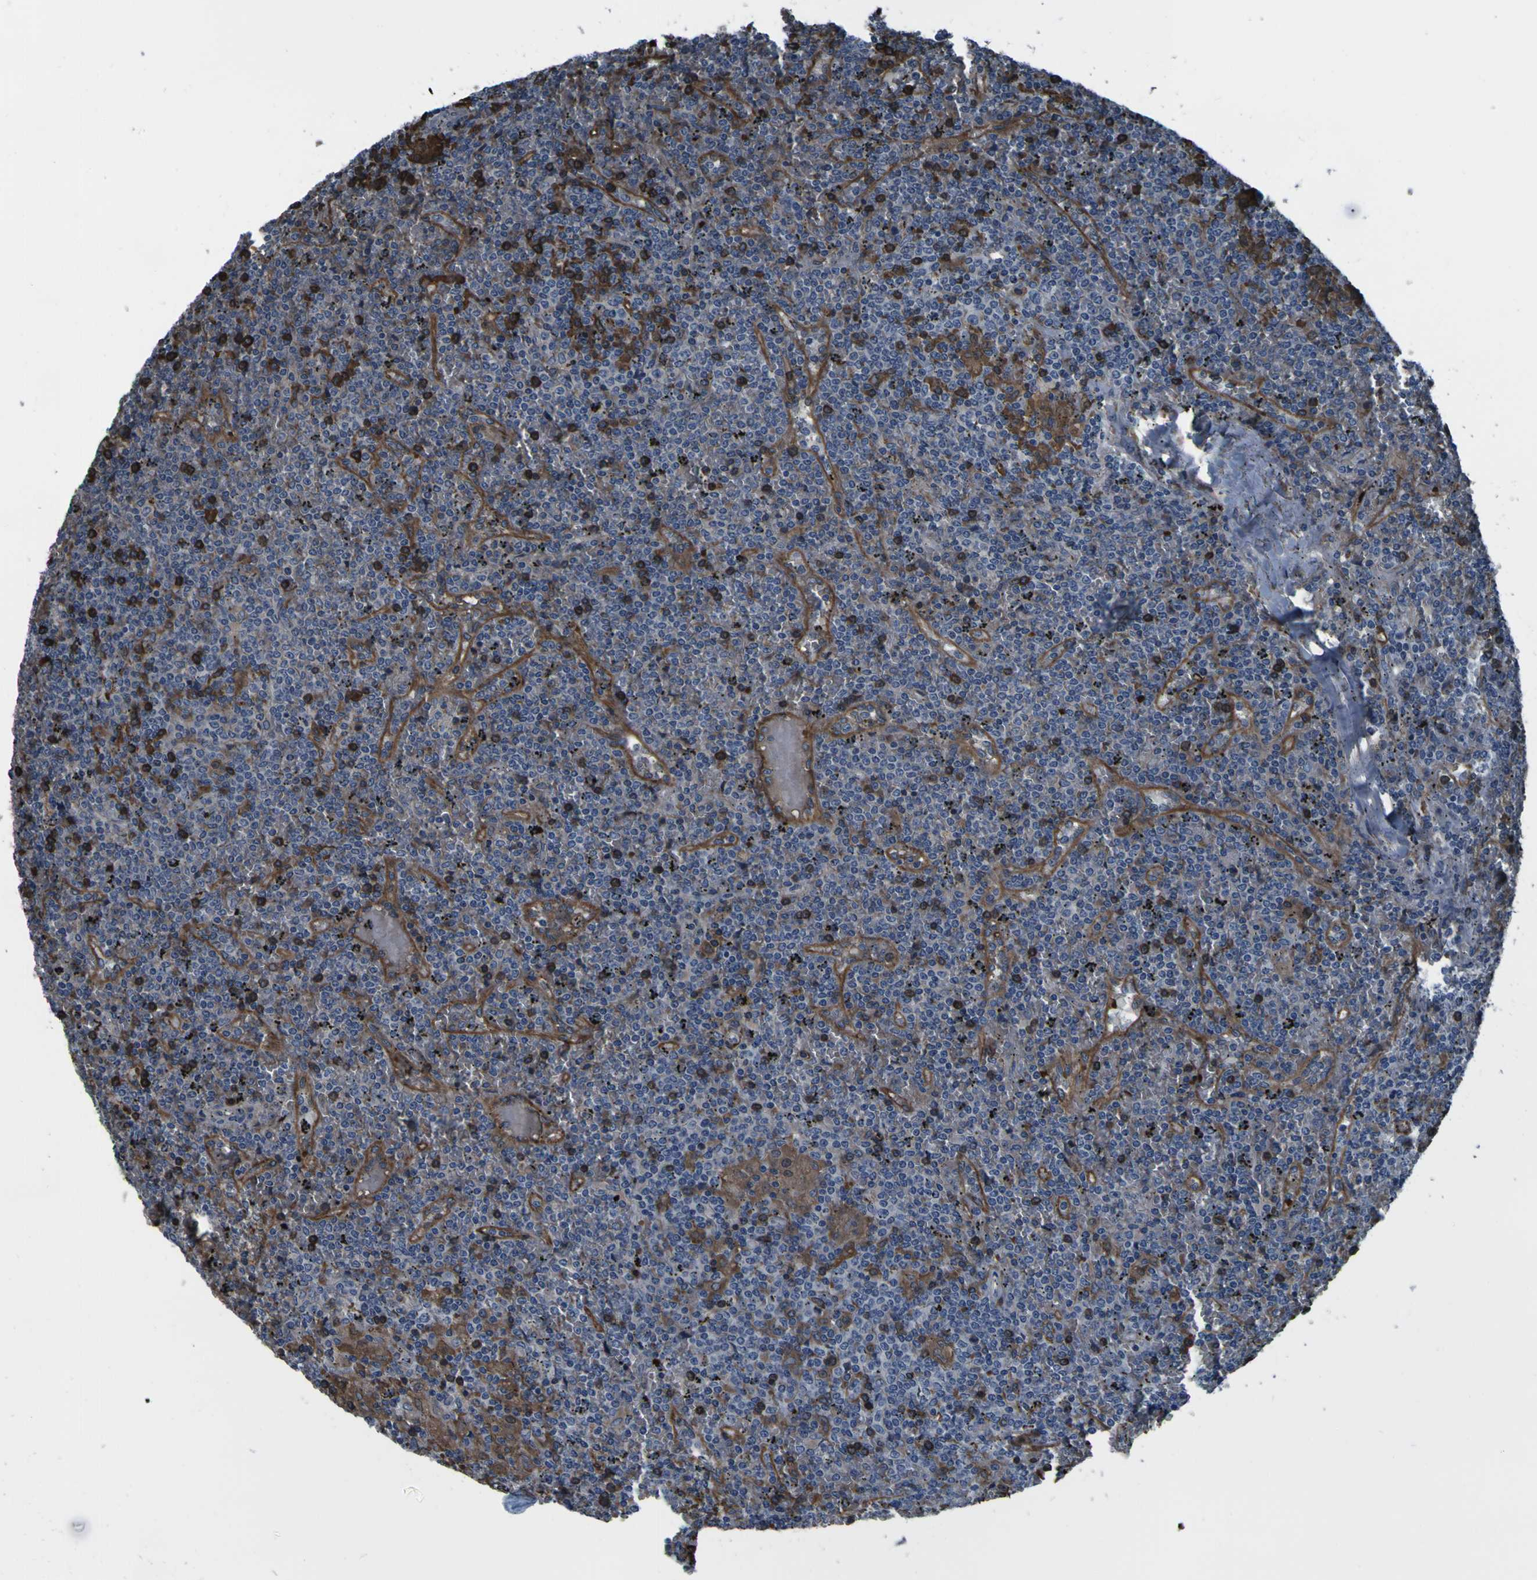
{"staining": {"intensity": "negative", "quantity": "none", "location": "none"}, "tissue": "lymphoma", "cell_type": "Tumor cells", "image_type": "cancer", "snomed": [{"axis": "morphology", "description": "Malignant lymphoma, non-Hodgkin's type, Low grade"}, {"axis": "topography", "description": "Spleen"}], "caption": "Immunohistochemistry photomicrograph of human low-grade malignant lymphoma, non-Hodgkin's type stained for a protein (brown), which demonstrates no expression in tumor cells.", "gene": "GRAMD1A", "patient": {"sex": "female", "age": 19}}